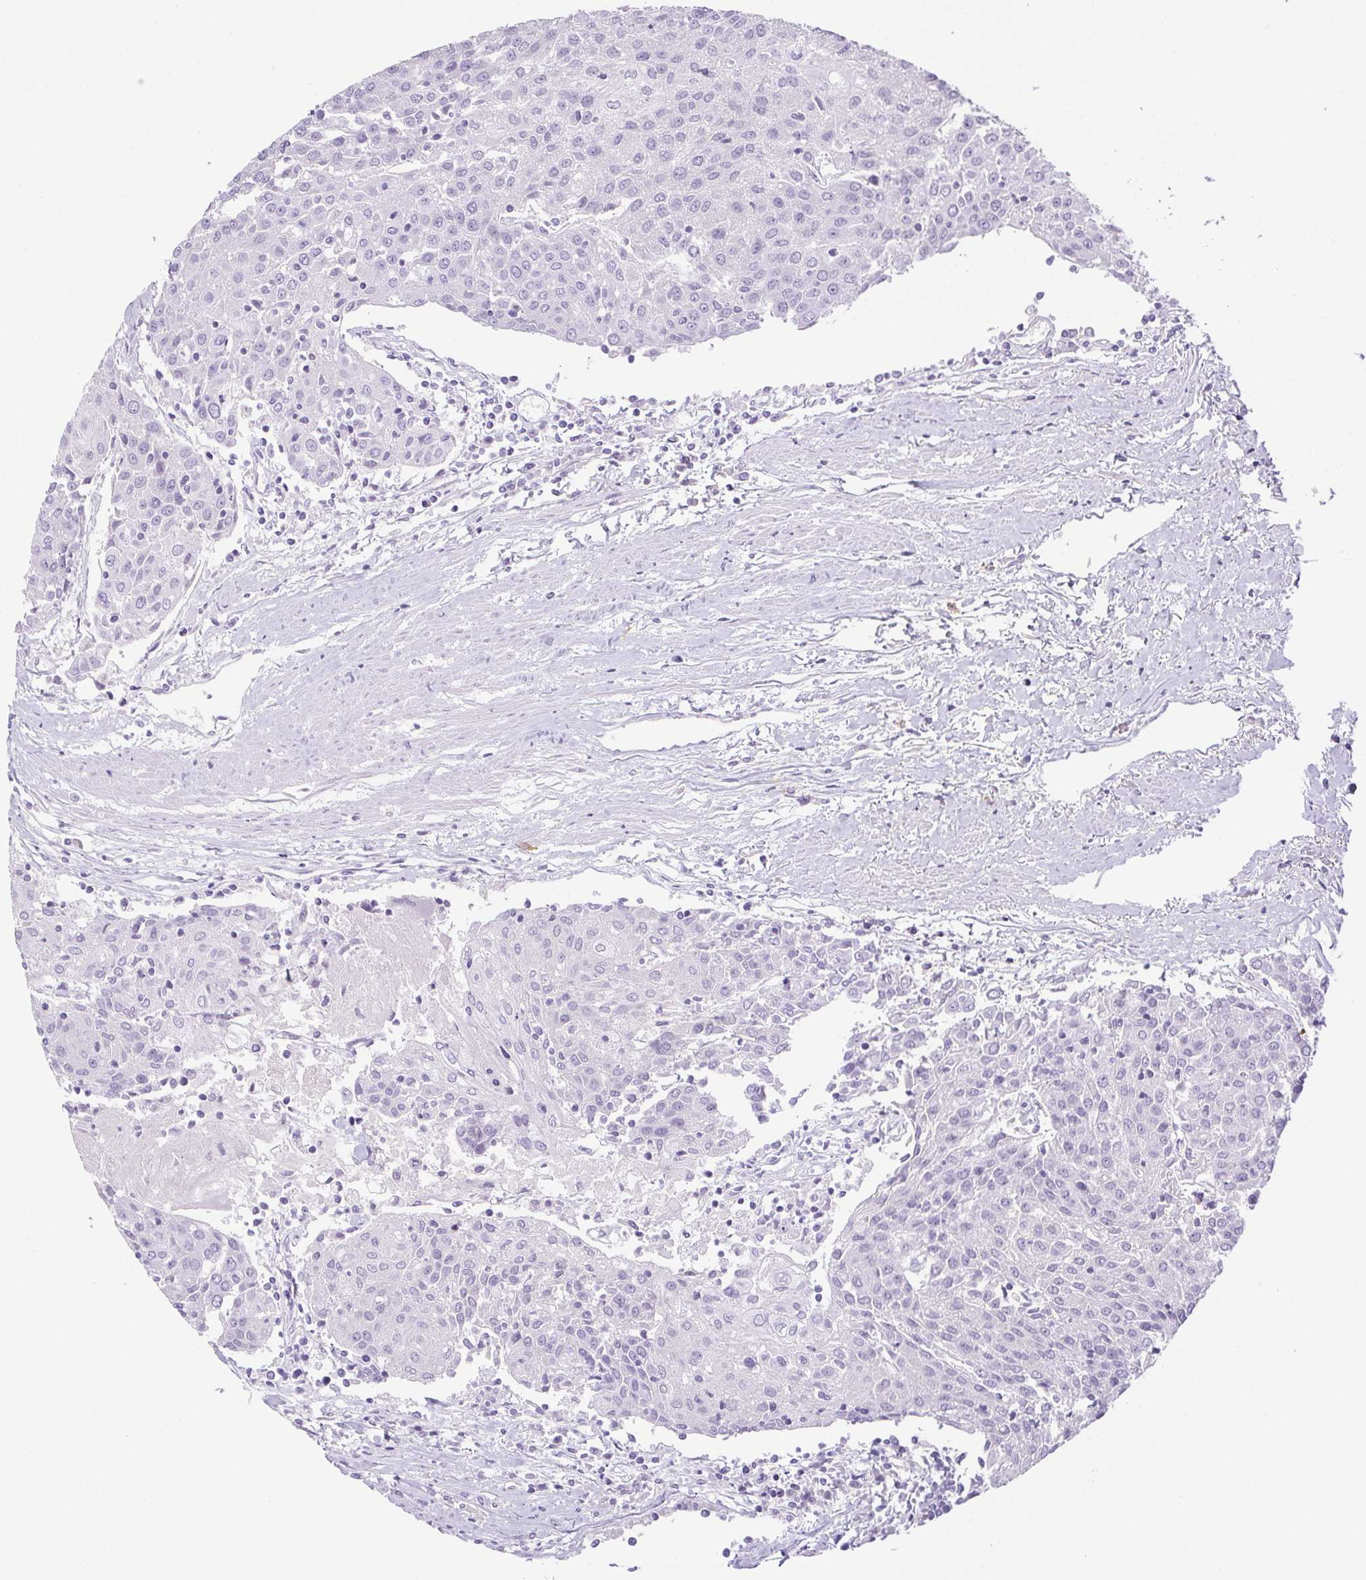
{"staining": {"intensity": "negative", "quantity": "none", "location": "none"}, "tissue": "urothelial cancer", "cell_type": "Tumor cells", "image_type": "cancer", "snomed": [{"axis": "morphology", "description": "Urothelial carcinoma, High grade"}, {"axis": "topography", "description": "Urinary bladder"}], "caption": "This is an immunohistochemistry (IHC) histopathology image of urothelial carcinoma (high-grade). There is no expression in tumor cells.", "gene": "PAPPA2", "patient": {"sex": "female", "age": 85}}